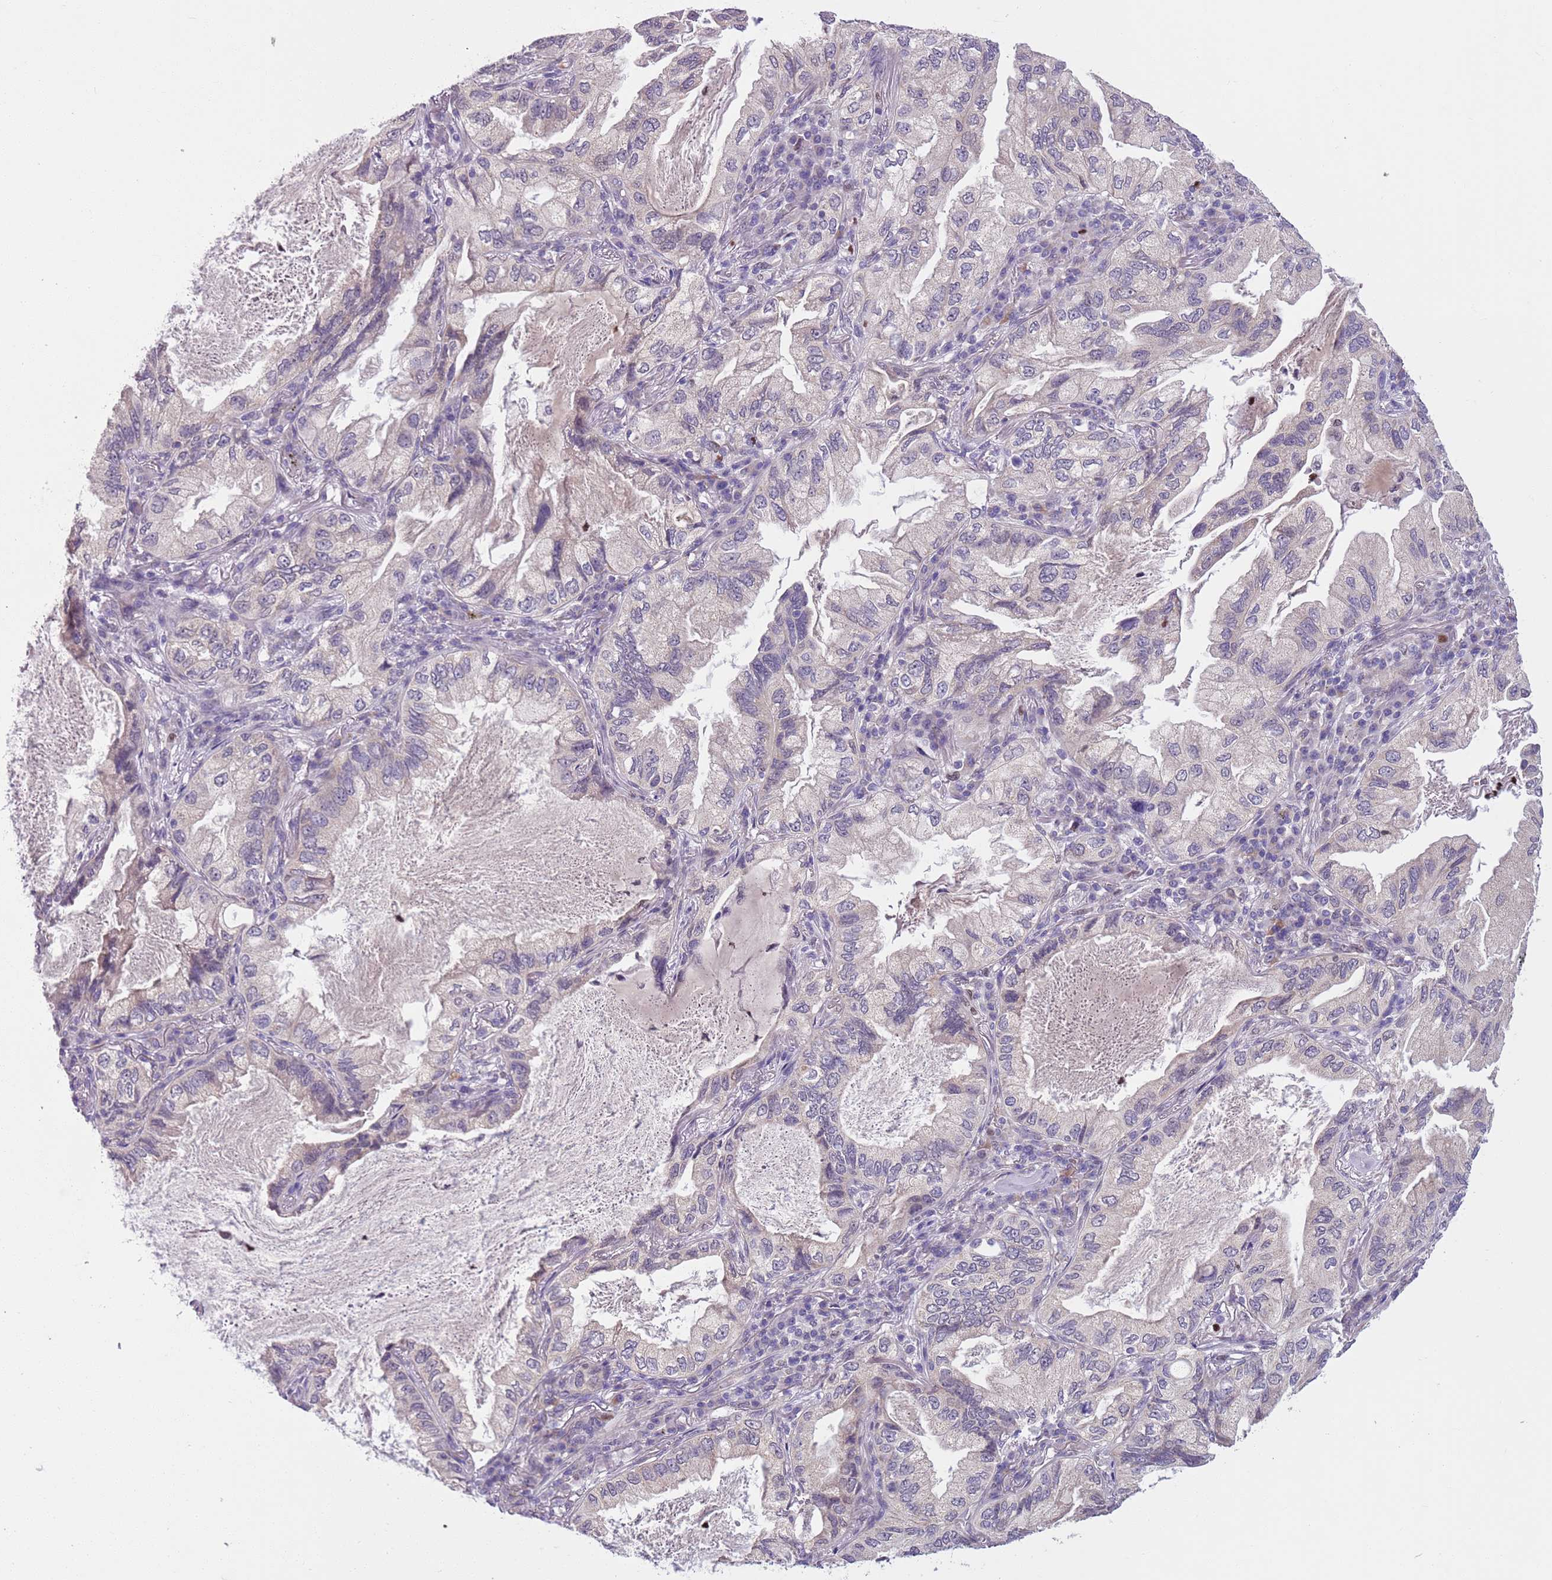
{"staining": {"intensity": "negative", "quantity": "none", "location": "none"}, "tissue": "lung cancer", "cell_type": "Tumor cells", "image_type": "cancer", "snomed": [{"axis": "morphology", "description": "Adenocarcinoma, NOS"}, {"axis": "topography", "description": "Lung"}], "caption": "Tumor cells are negative for protein expression in human lung cancer (adenocarcinoma).", "gene": "ADCY7", "patient": {"sex": "female", "age": 69}}